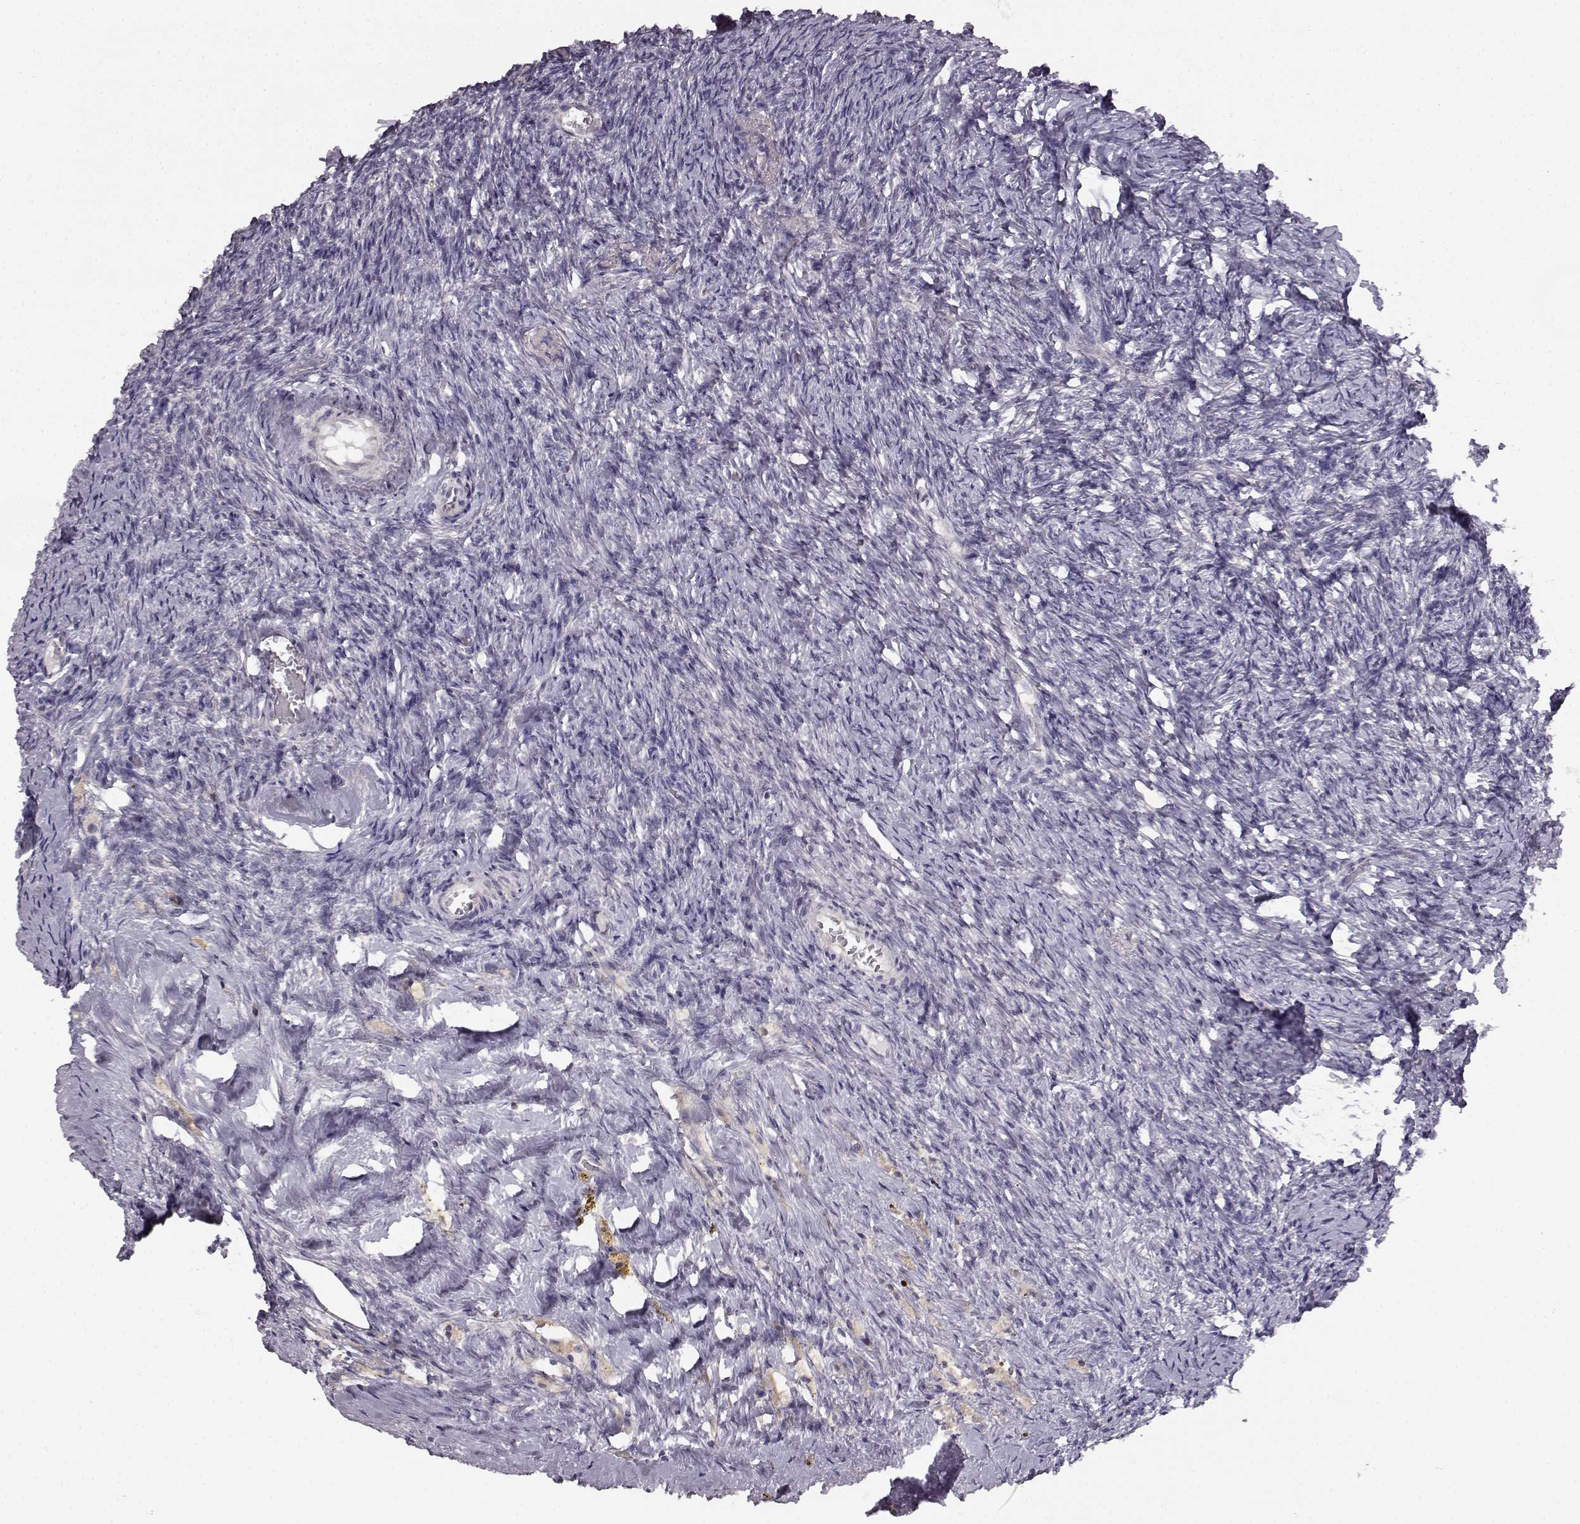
{"staining": {"intensity": "negative", "quantity": "none", "location": "none"}, "tissue": "ovary", "cell_type": "Follicle cells", "image_type": "normal", "snomed": [{"axis": "morphology", "description": "Normal tissue, NOS"}, {"axis": "topography", "description": "Ovary"}], "caption": "The image demonstrates no significant expression in follicle cells of ovary. Nuclei are stained in blue.", "gene": "SPAG17", "patient": {"sex": "female", "age": 39}}